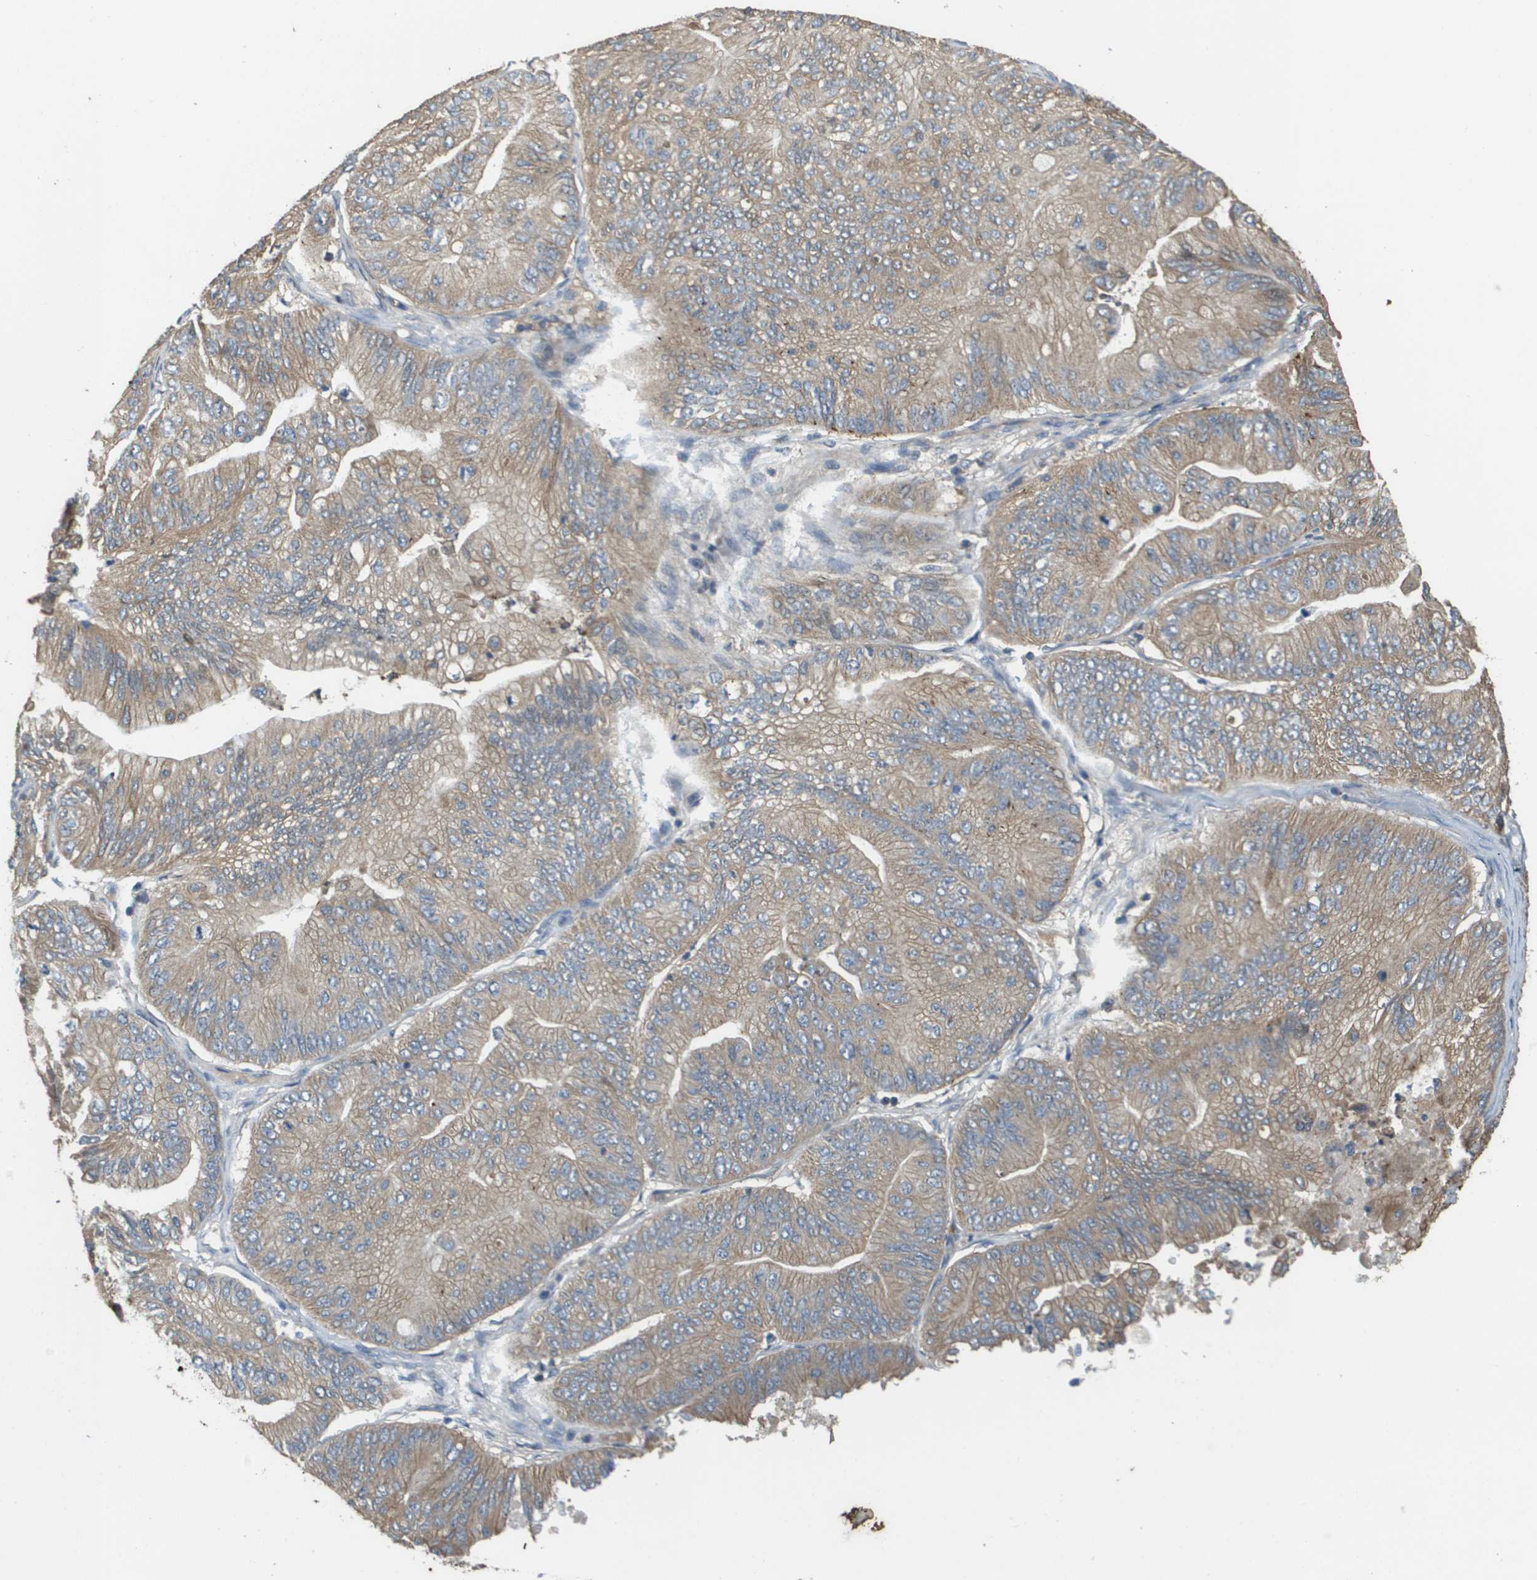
{"staining": {"intensity": "weak", "quantity": ">75%", "location": "cytoplasmic/membranous"}, "tissue": "ovarian cancer", "cell_type": "Tumor cells", "image_type": "cancer", "snomed": [{"axis": "morphology", "description": "Cystadenocarcinoma, mucinous, NOS"}, {"axis": "topography", "description": "Ovary"}], "caption": "IHC photomicrograph of human ovarian mucinous cystadenocarcinoma stained for a protein (brown), which exhibits low levels of weak cytoplasmic/membranous expression in about >75% of tumor cells.", "gene": "KRT23", "patient": {"sex": "female", "age": 61}}